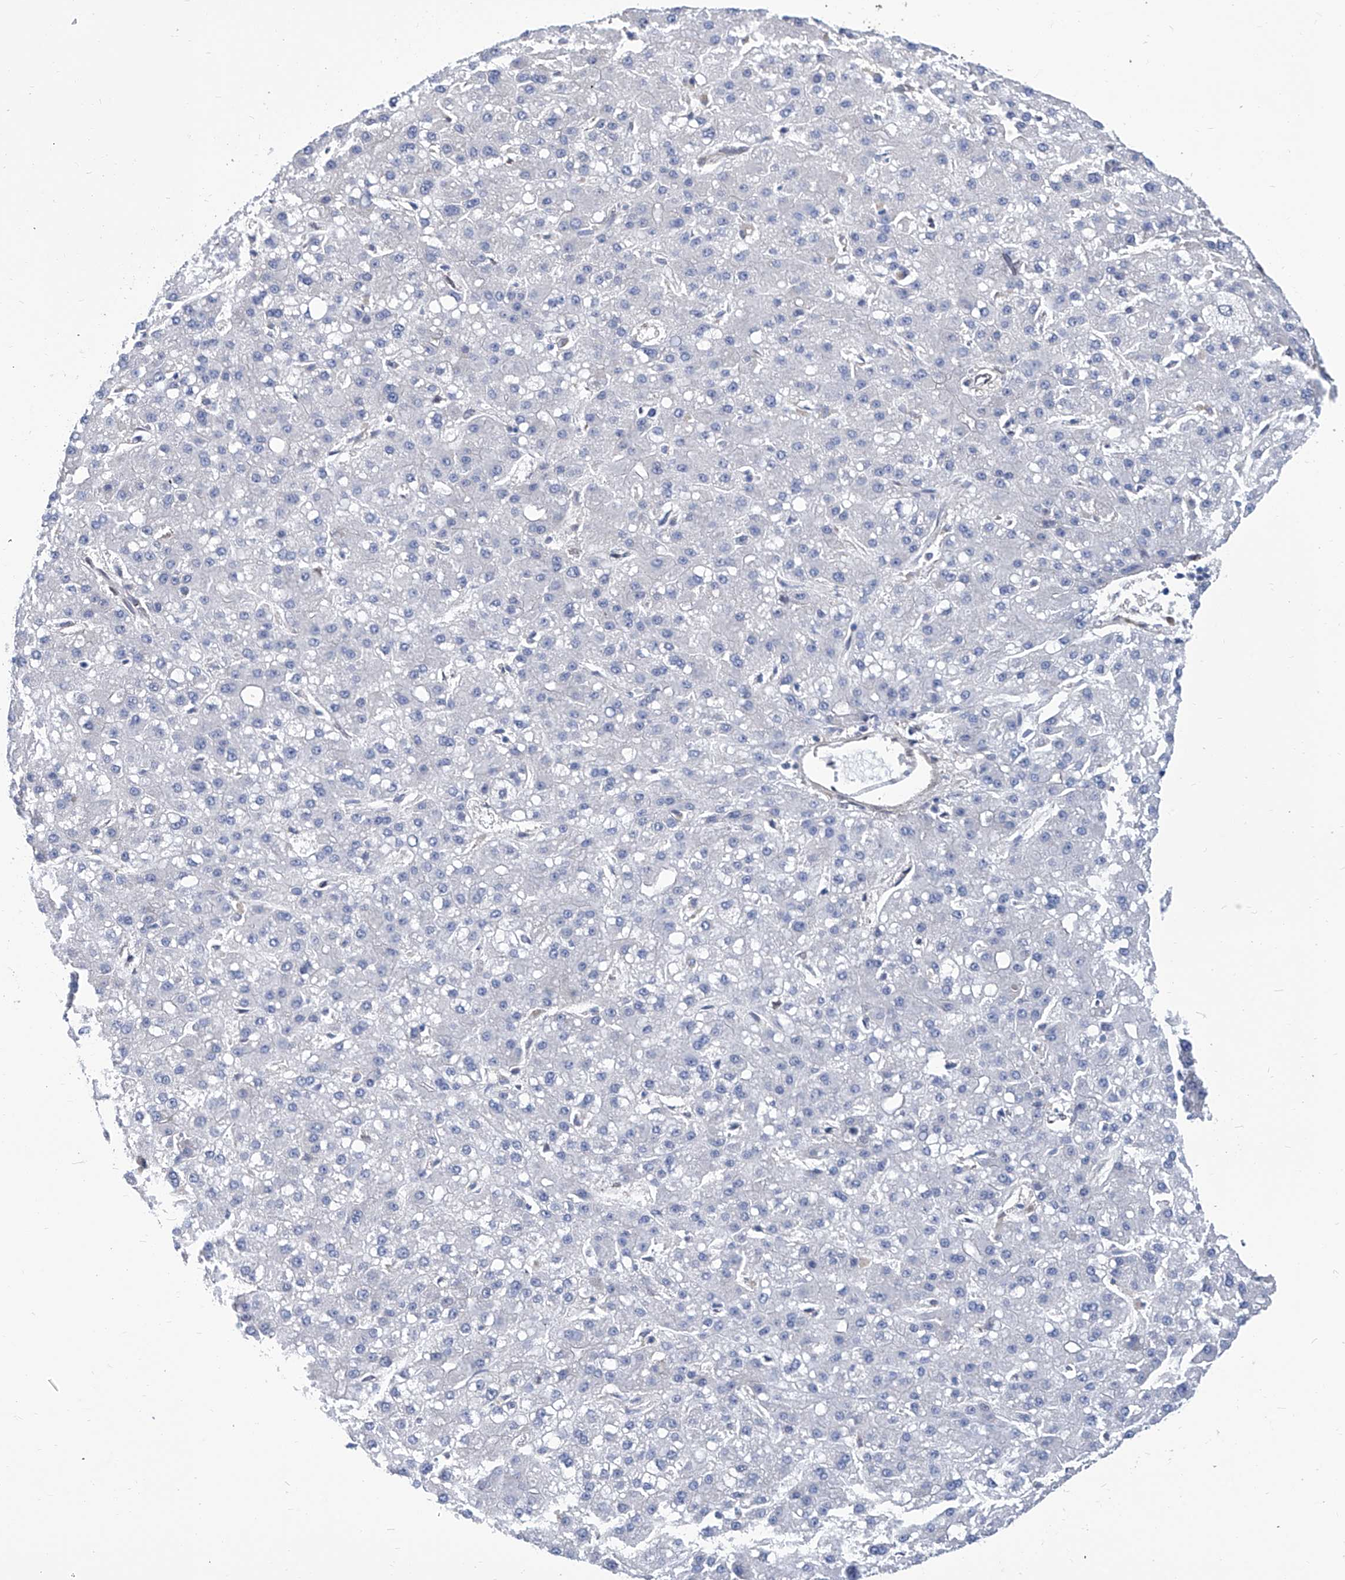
{"staining": {"intensity": "negative", "quantity": "none", "location": "none"}, "tissue": "liver cancer", "cell_type": "Tumor cells", "image_type": "cancer", "snomed": [{"axis": "morphology", "description": "Carcinoma, Hepatocellular, NOS"}, {"axis": "topography", "description": "Liver"}], "caption": "Human liver cancer stained for a protein using IHC demonstrates no staining in tumor cells.", "gene": "SMS", "patient": {"sex": "male", "age": 67}}